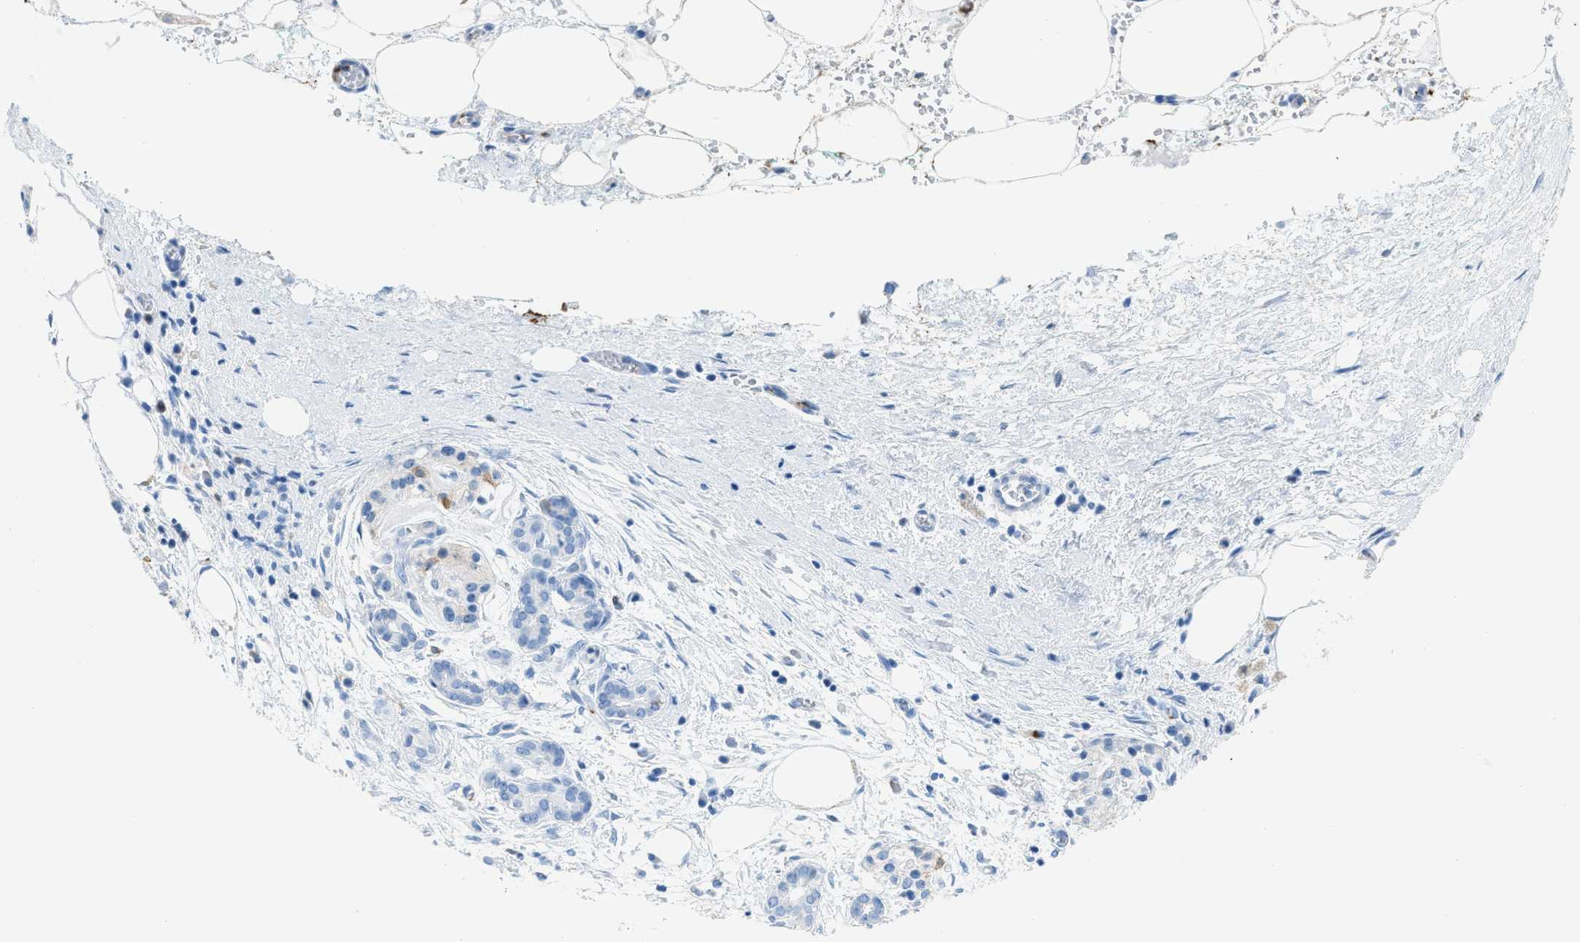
{"staining": {"intensity": "negative", "quantity": "none", "location": "none"}, "tissue": "pancreatic cancer", "cell_type": "Tumor cells", "image_type": "cancer", "snomed": [{"axis": "morphology", "description": "Adenocarcinoma, NOS"}, {"axis": "topography", "description": "Pancreas"}], "caption": "Immunohistochemical staining of pancreatic cancer shows no significant staining in tumor cells.", "gene": "FAIM2", "patient": {"sex": "female", "age": 70}}